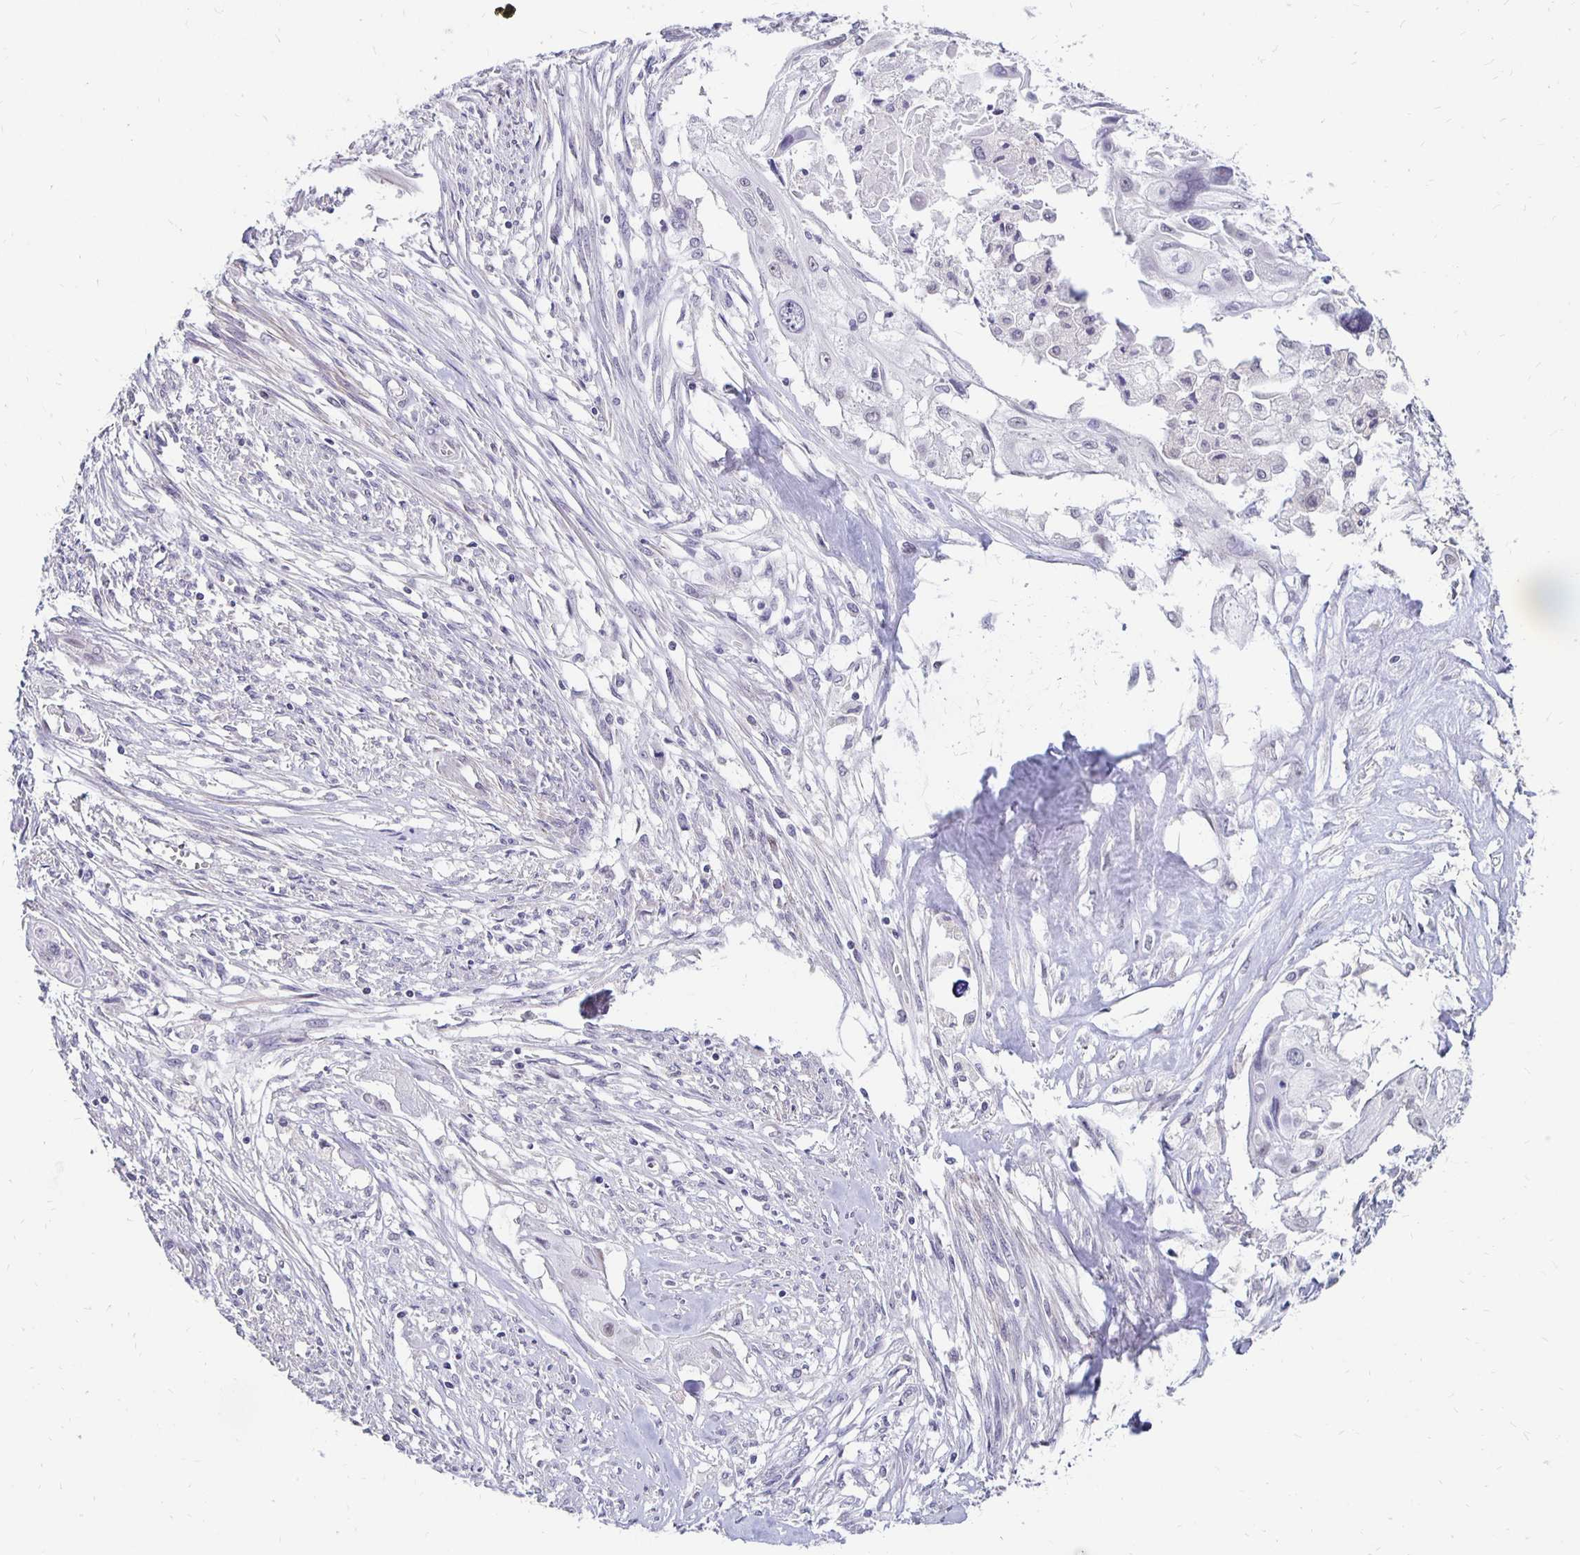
{"staining": {"intensity": "negative", "quantity": "none", "location": "none"}, "tissue": "cervical cancer", "cell_type": "Tumor cells", "image_type": "cancer", "snomed": [{"axis": "morphology", "description": "Squamous cell carcinoma, NOS"}, {"axis": "topography", "description": "Cervix"}], "caption": "An immunohistochemistry (IHC) image of cervical cancer (squamous cell carcinoma) is shown. There is no staining in tumor cells of cervical cancer (squamous cell carcinoma).", "gene": "ATOSB", "patient": {"sex": "female", "age": 49}}